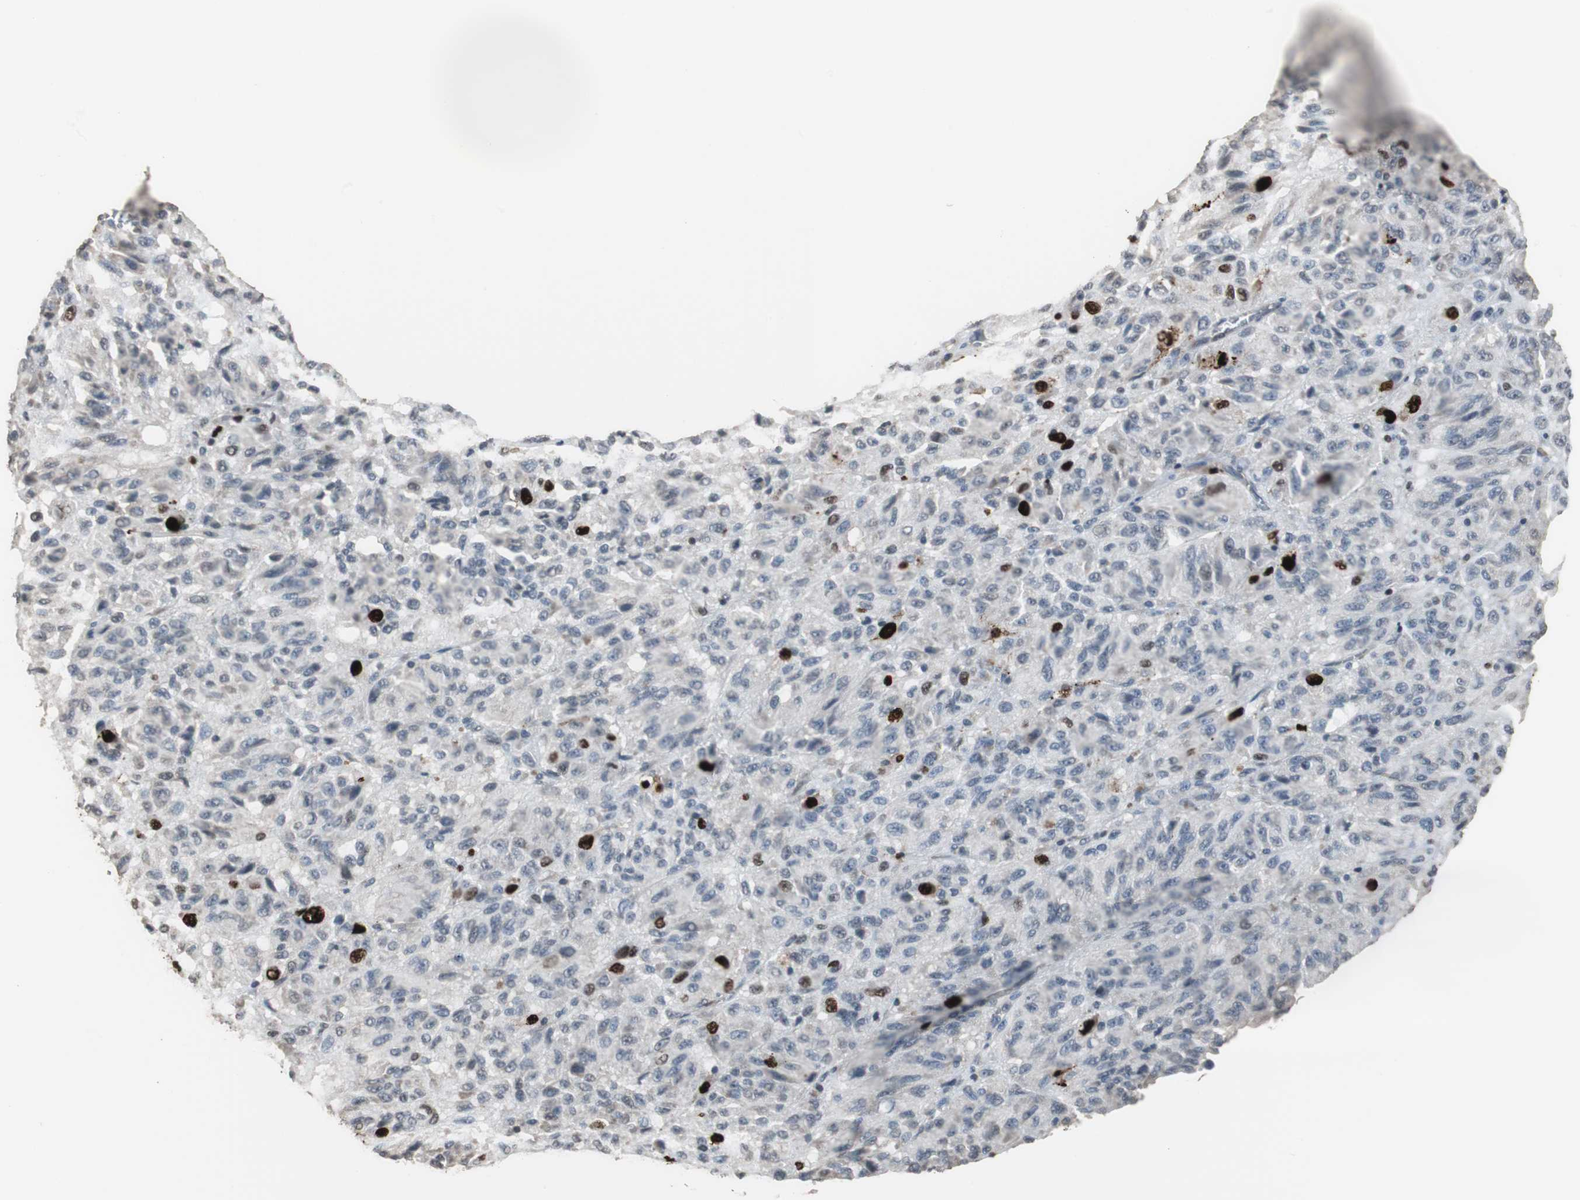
{"staining": {"intensity": "strong", "quantity": "<25%", "location": "nuclear"}, "tissue": "melanoma", "cell_type": "Tumor cells", "image_type": "cancer", "snomed": [{"axis": "morphology", "description": "Malignant melanoma, Metastatic site"}, {"axis": "topography", "description": "Lung"}], "caption": "Immunohistochemical staining of human melanoma demonstrates strong nuclear protein expression in approximately <25% of tumor cells.", "gene": "TOP2A", "patient": {"sex": "male", "age": 64}}